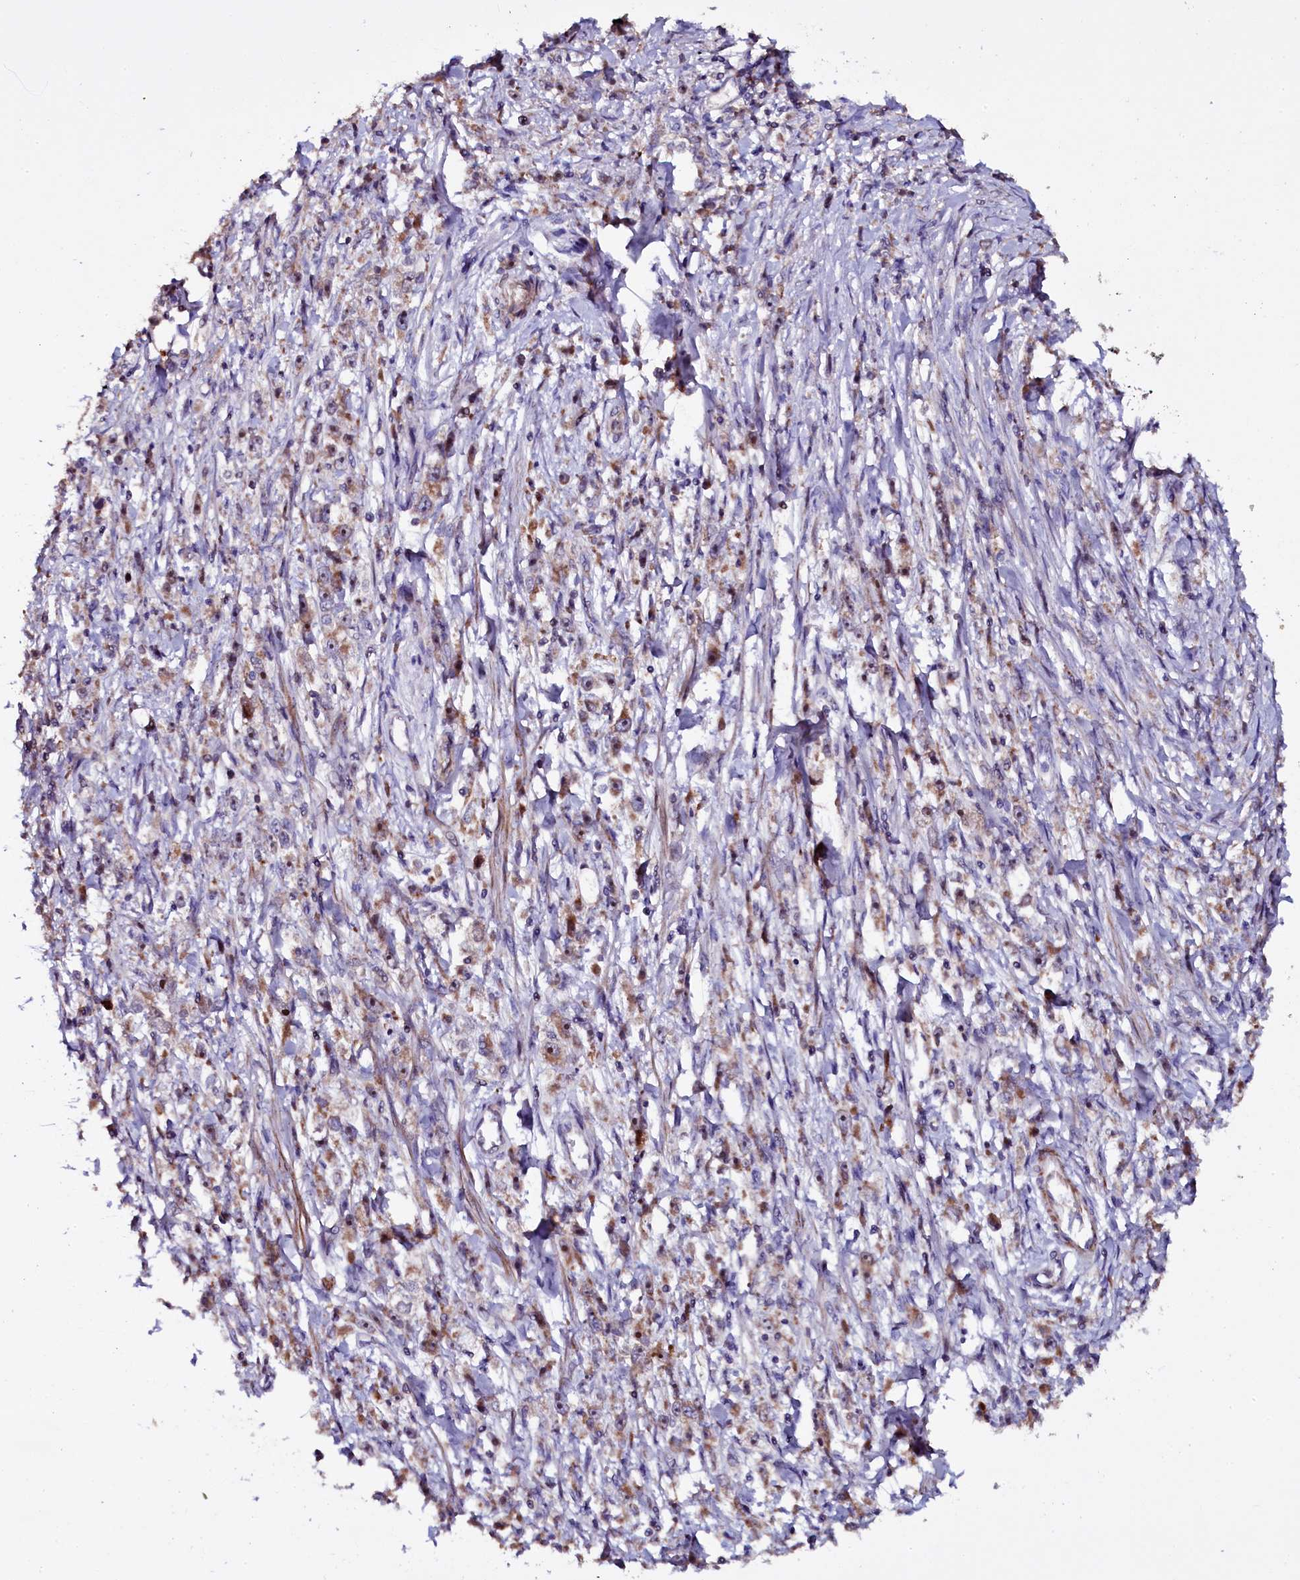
{"staining": {"intensity": "weak", "quantity": "<25%", "location": "cytoplasmic/membranous"}, "tissue": "stomach cancer", "cell_type": "Tumor cells", "image_type": "cancer", "snomed": [{"axis": "morphology", "description": "Adenocarcinoma, NOS"}, {"axis": "topography", "description": "Stomach"}], "caption": "Adenocarcinoma (stomach) stained for a protein using immunohistochemistry (IHC) shows no staining tumor cells.", "gene": "NAA80", "patient": {"sex": "female", "age": 59}}